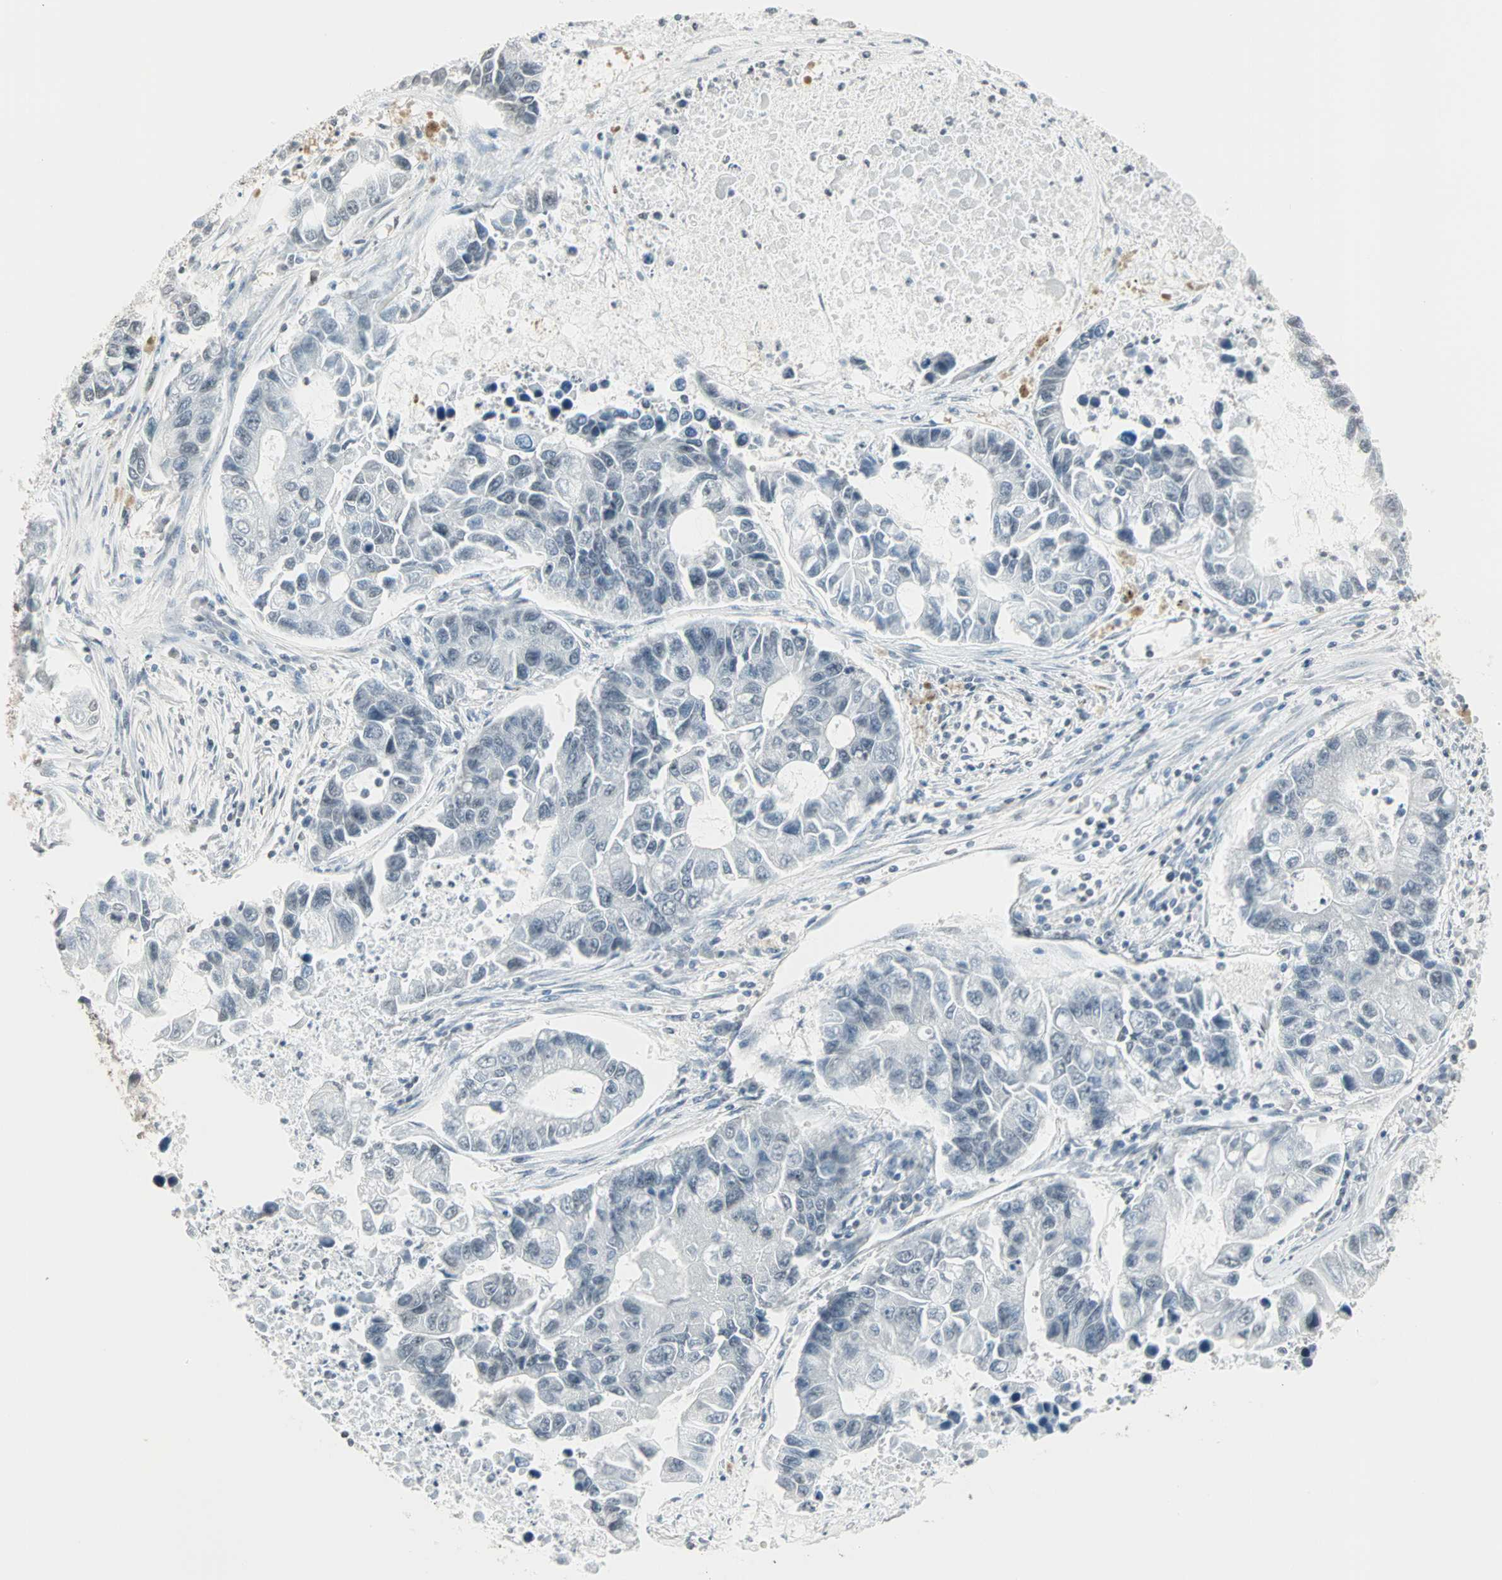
{"staining": {"intensity": "negative", "quantity": "none", "location": "none"}, "tissue": "lung cancer", "cell_type": "Tumor cells", "image_type": "cancer", "snomed": [{"axis": "morphology", "description": "Adenocarcinoma, NOS"}, {"axis": "topography", "description": "Lung"}], "caption": "The IHC histopathology image has no significant expression in tumor cells of adenocarcinoma (lung) tissue.", "gene": "CBLC", "patient": {"sex": "female", "age": 51}}